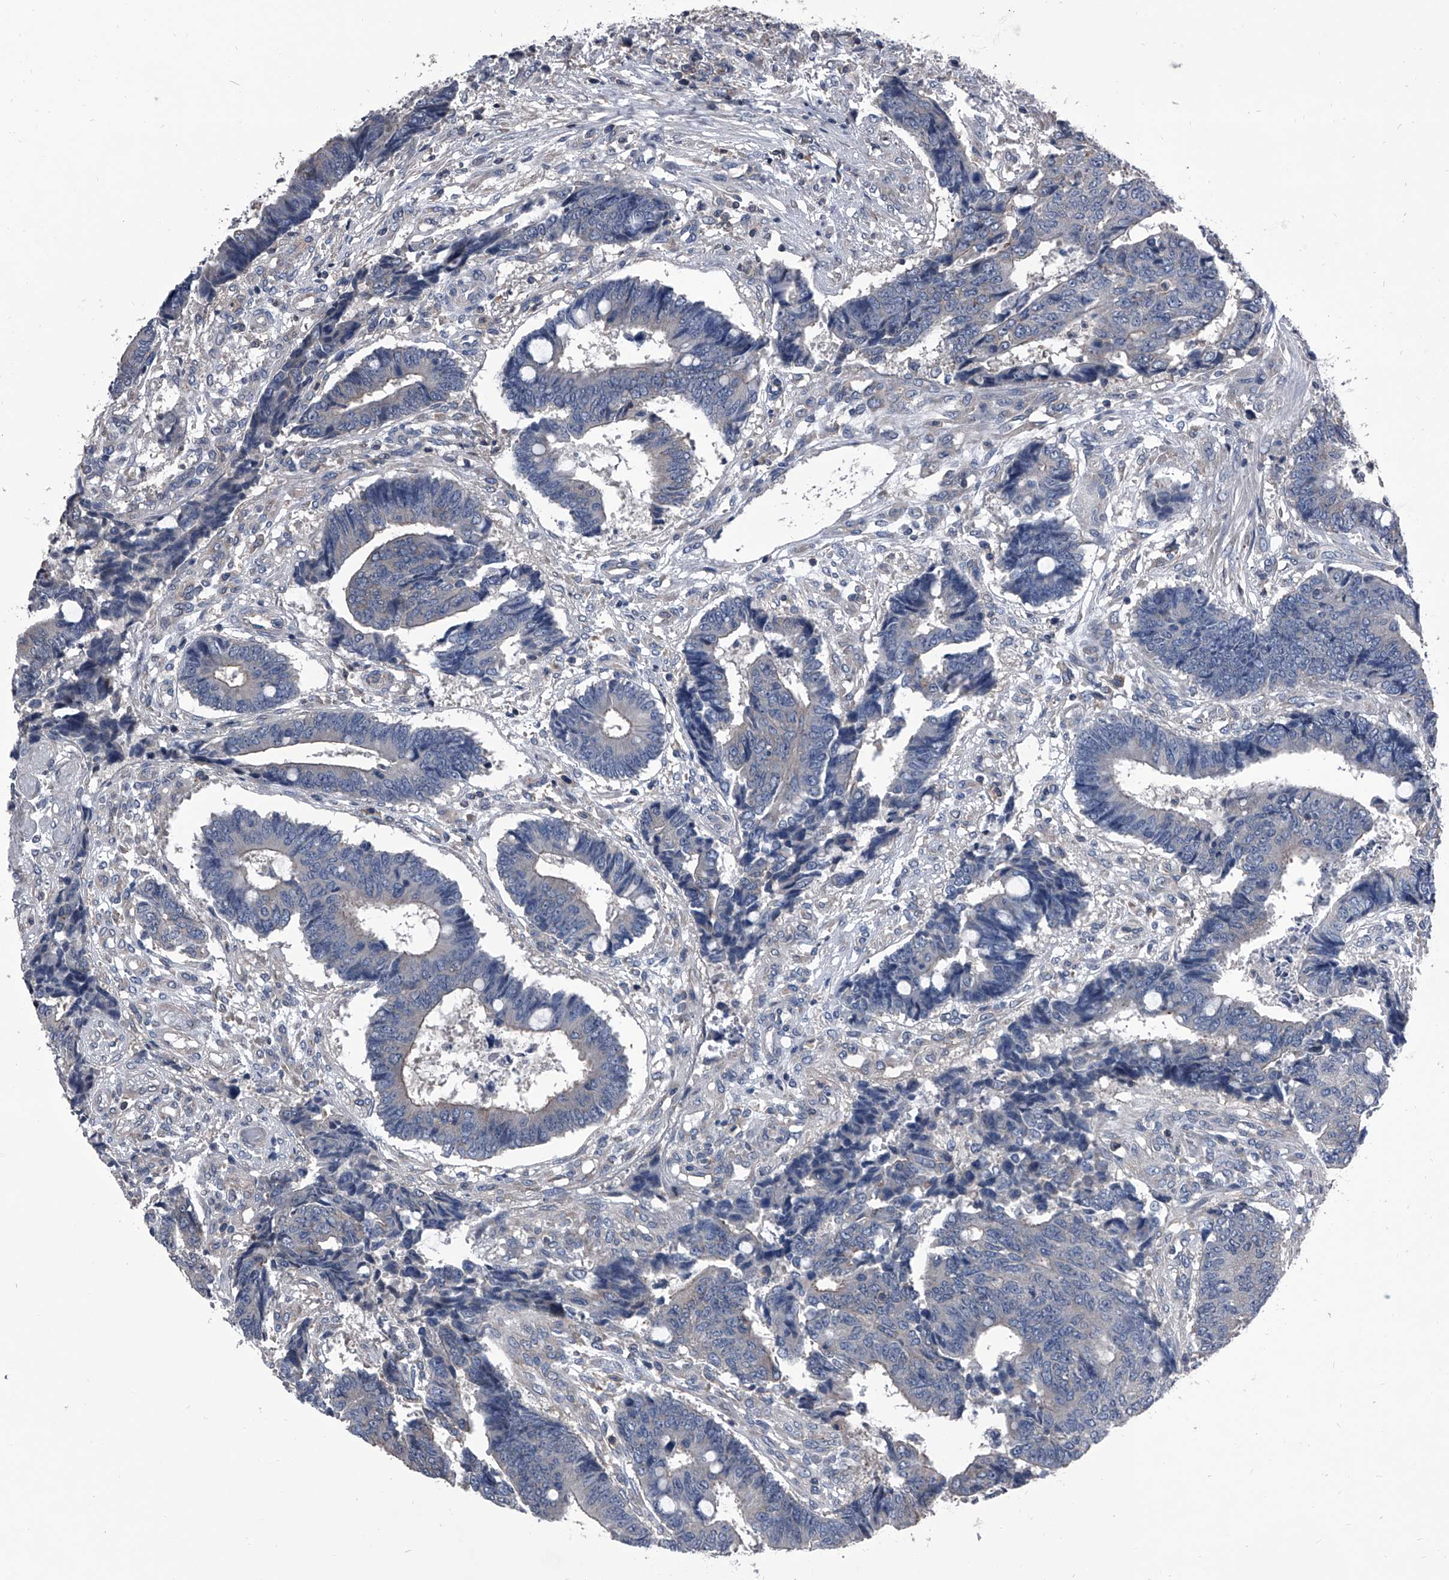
{"staining": {"intensity": "negative", "quantity": "none", "location": "none"}, "tissue": "colorectal cancer", "cell_type": "Tumor cells", "image_type": "cancer", "snomed": [{"axis": "morphology", "description": "Adenocarcinoma, NOS"}, {"axis": "topography", "description": "Rectum"}], "caption": "Protein analysis of adenocarcinoma (colorectal) reveals no significant positivity in tumor cells. The staining is performed using DAB brown chromogen with nuclei counter-stained in using hematoxylin.", "gene": "PIP5K1A", "patient": {"sex": "male", "age": 84}}